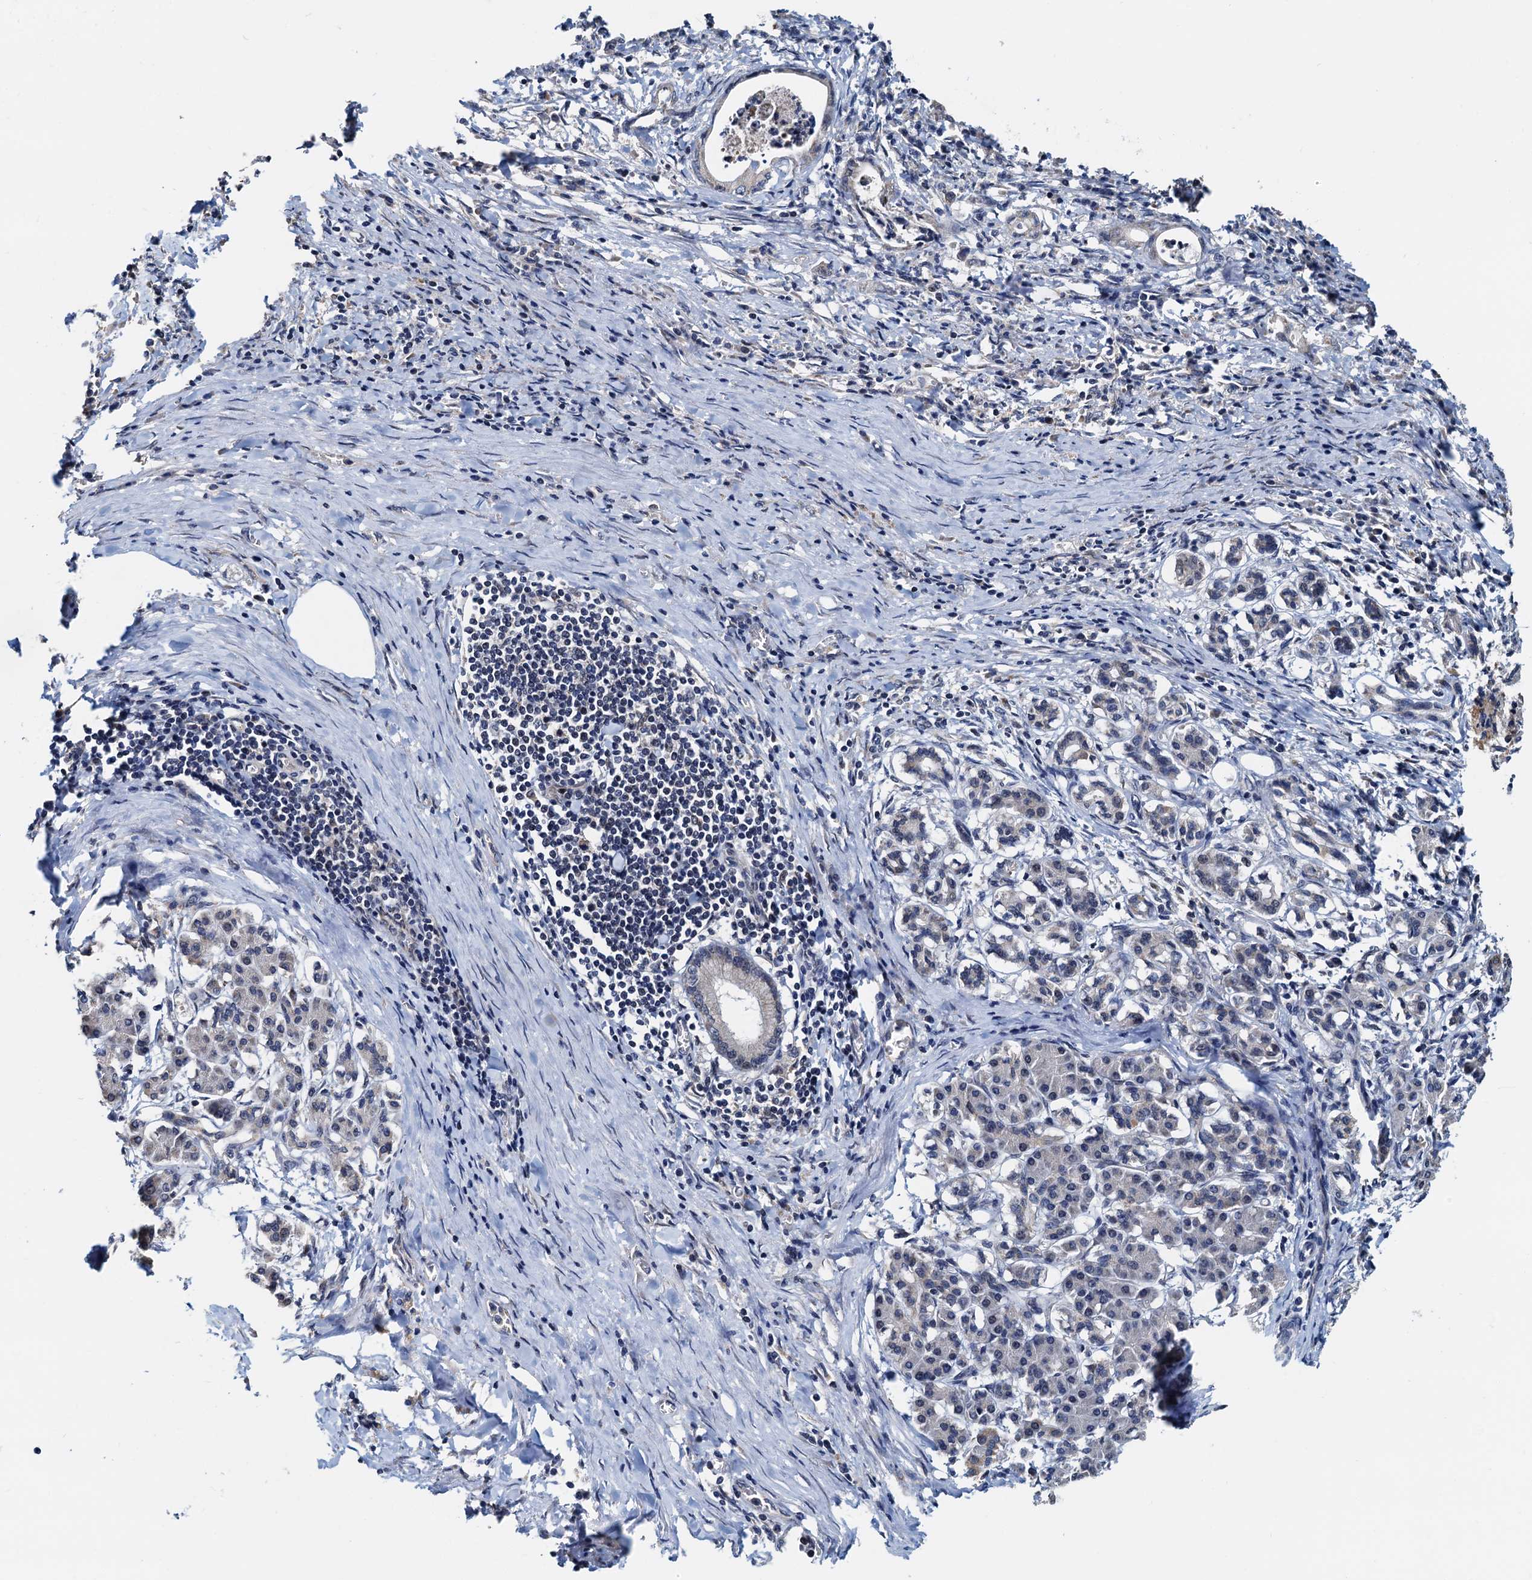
{"staining": {"intensity": "weak", "quantity": "<25%", "location": "cytoplasmic/membranous"}, "tissue": "pancreatic cancer", "cell_type": "Tumor cells", "image_type": "cancer", "snomed": [{"axis": "morphology", "description": "Adenocarcinoma, NOS"}, {"axis": "topography", "description": "Pancreas"}], "caption": "High magnification brightfield microscopy of pancreatic adenocarcinoma stained with DAB (brown) and counterstained with hematoxylin (blue): tumor cells show no significant positivity.", "gene": "MCMBP", "patient": {"sex": "female", "age": 55}}